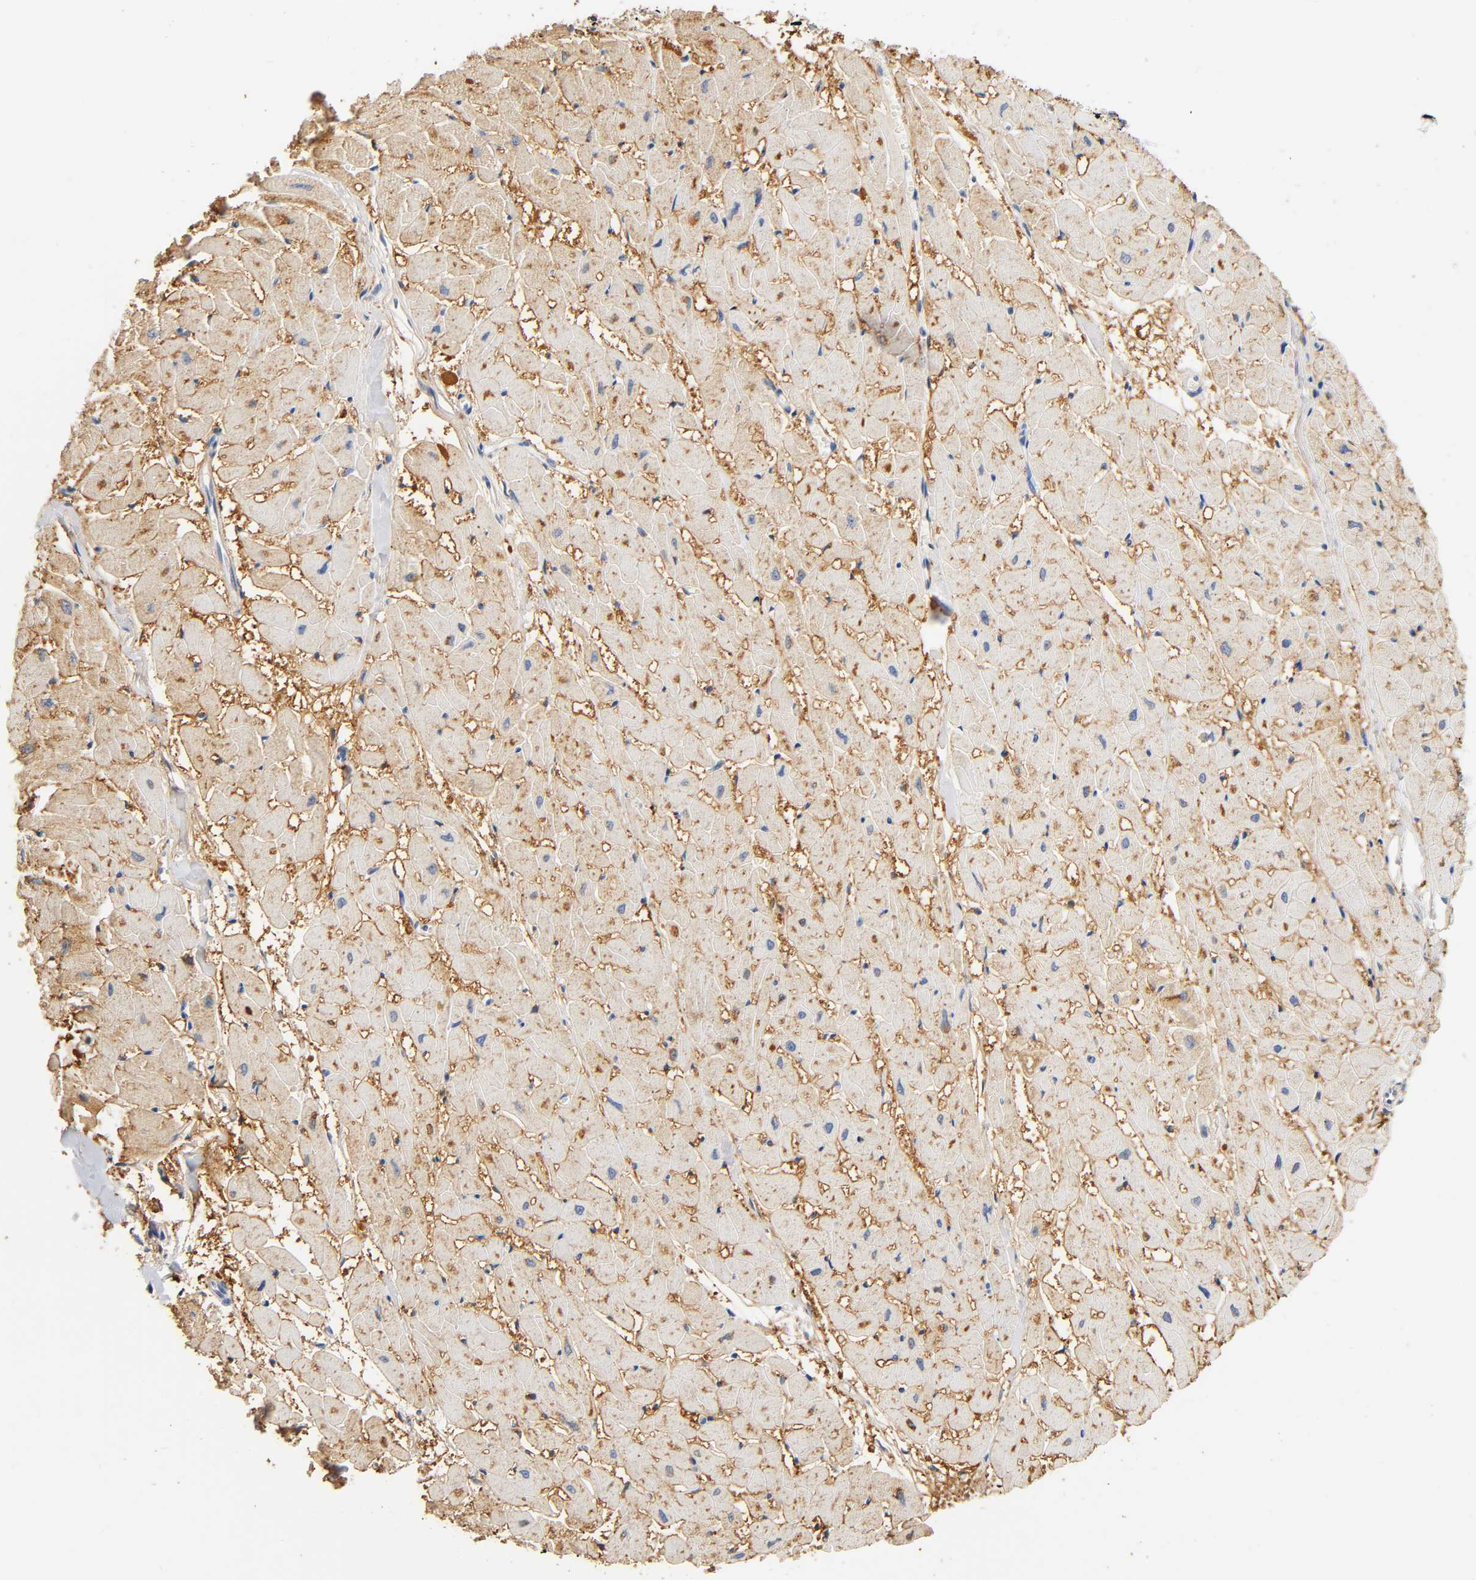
{"staining": {"intensity": "weak", "quantity": ">75%", "location": "cytoplasmic/membranous"}, "tissue": "heart muscle", "cell_type": "Cardiomyocytes", "image_type": "normal", "snomed": [{"axis": "morphology", "description": "Normal tissue, NOS"}, {"axis": "topography", "description": "Heart"}], "caption": "Heart muscle stained with a brown dye displays weak cytoplasmic/membranous positive positivity in approximately >75% of cardiomyocytes.", "gene": "UCKL1", "patient": {"sex": "female", "age": 19}}